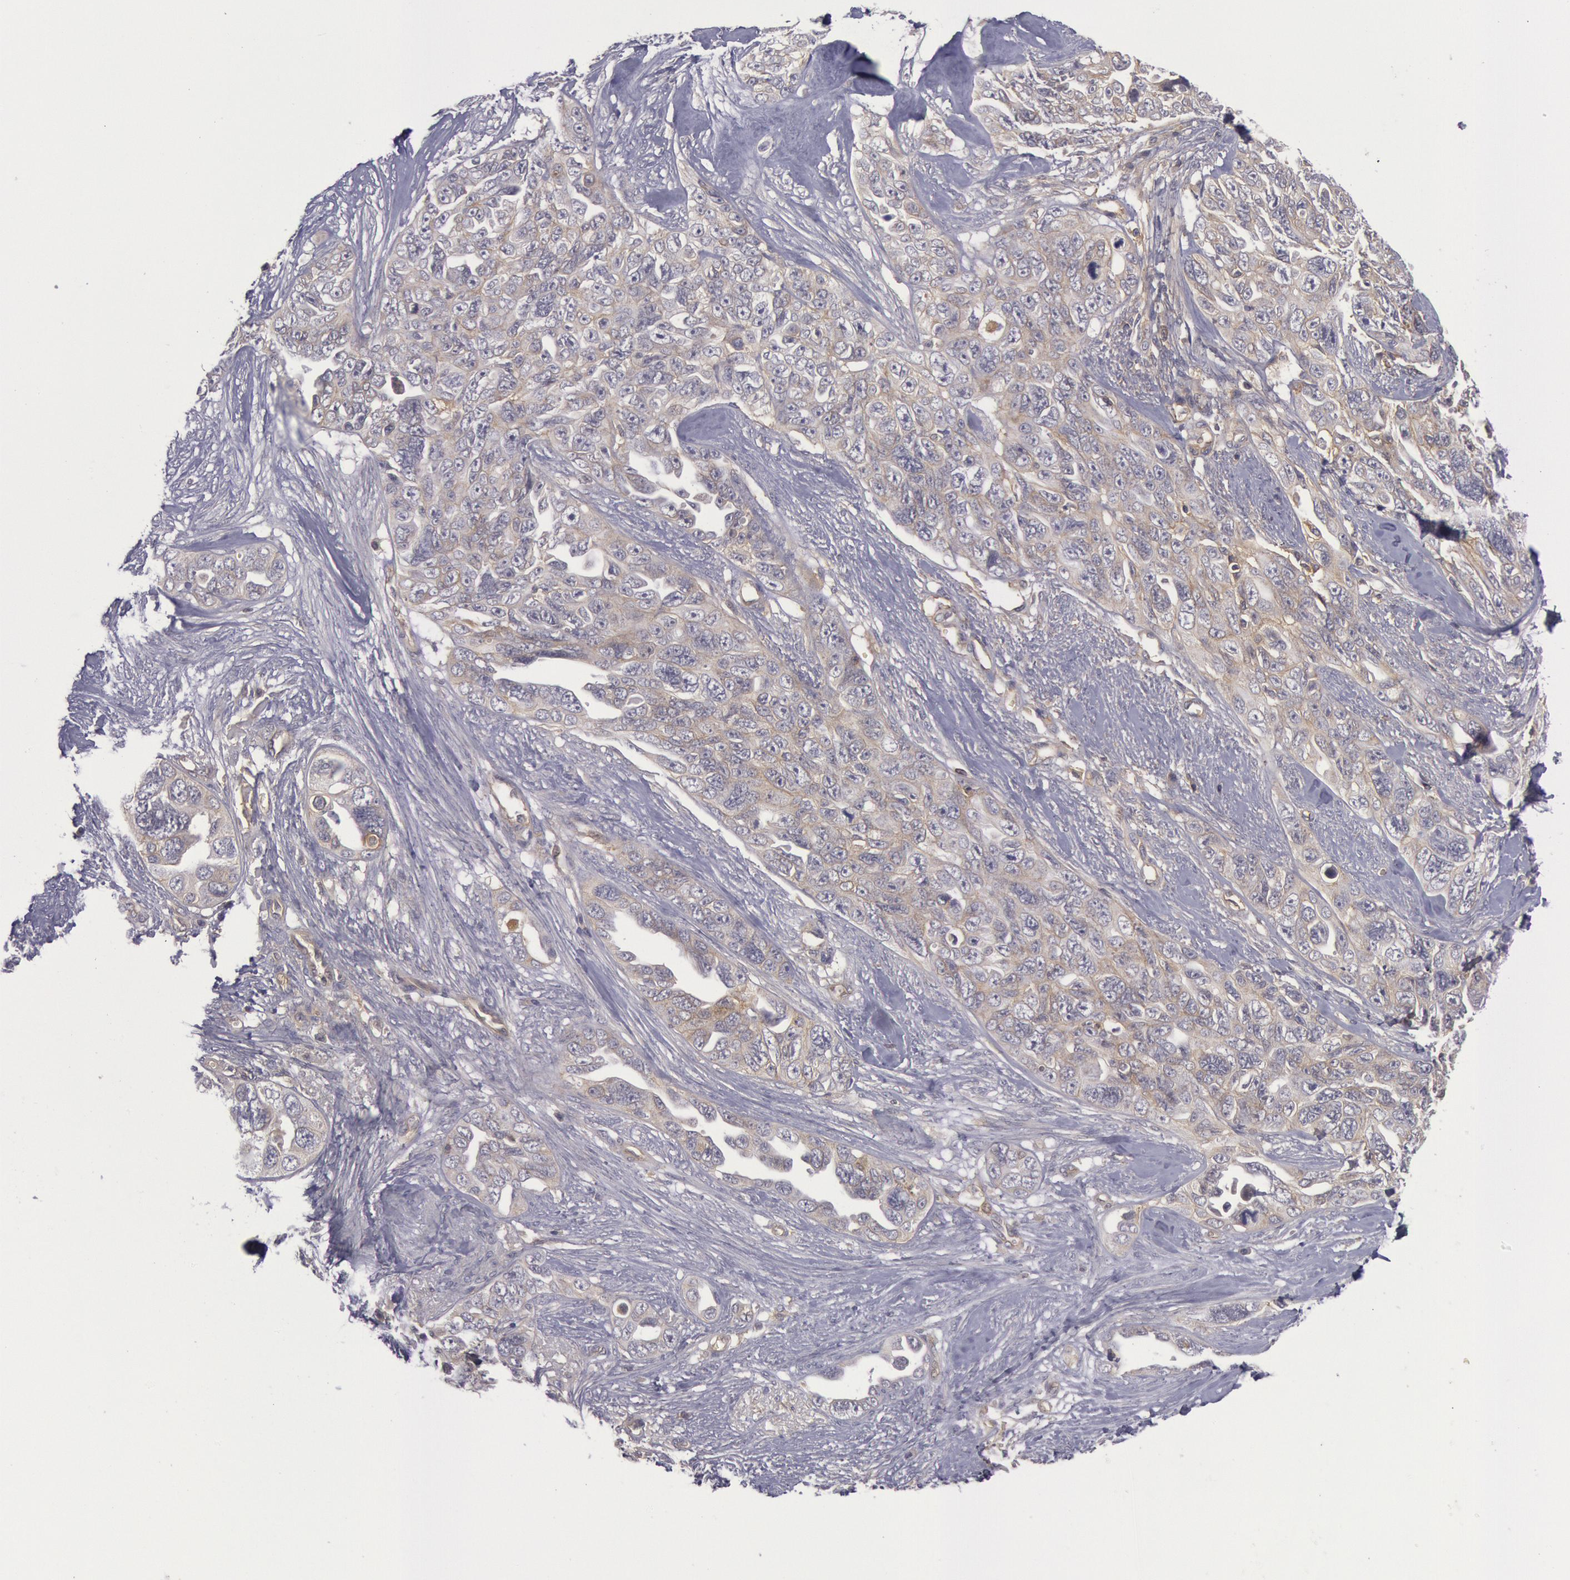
{"staining": {"intensity": "weak", "quantity": ">75%", "location": "cytoplasmic/membranous"}, "tissue": "ovarian cancer", "cell_type": "Tumor cells", "image_type": "cancer", "snomed": [{"axis": "morphology", "description": "Cystadenocarcinoma, serous, NOS"}, {"axis": "topography", "description": "Ovary"}], "caption": "Immunohistochemistry (IHC) of ovarian cancer demonstrates low levels of weak cytoplasmic/membranous staining in approximately >75% of tumor cells.", "gene": "STX4", "patient": {"sex": "female", "age": 63}}